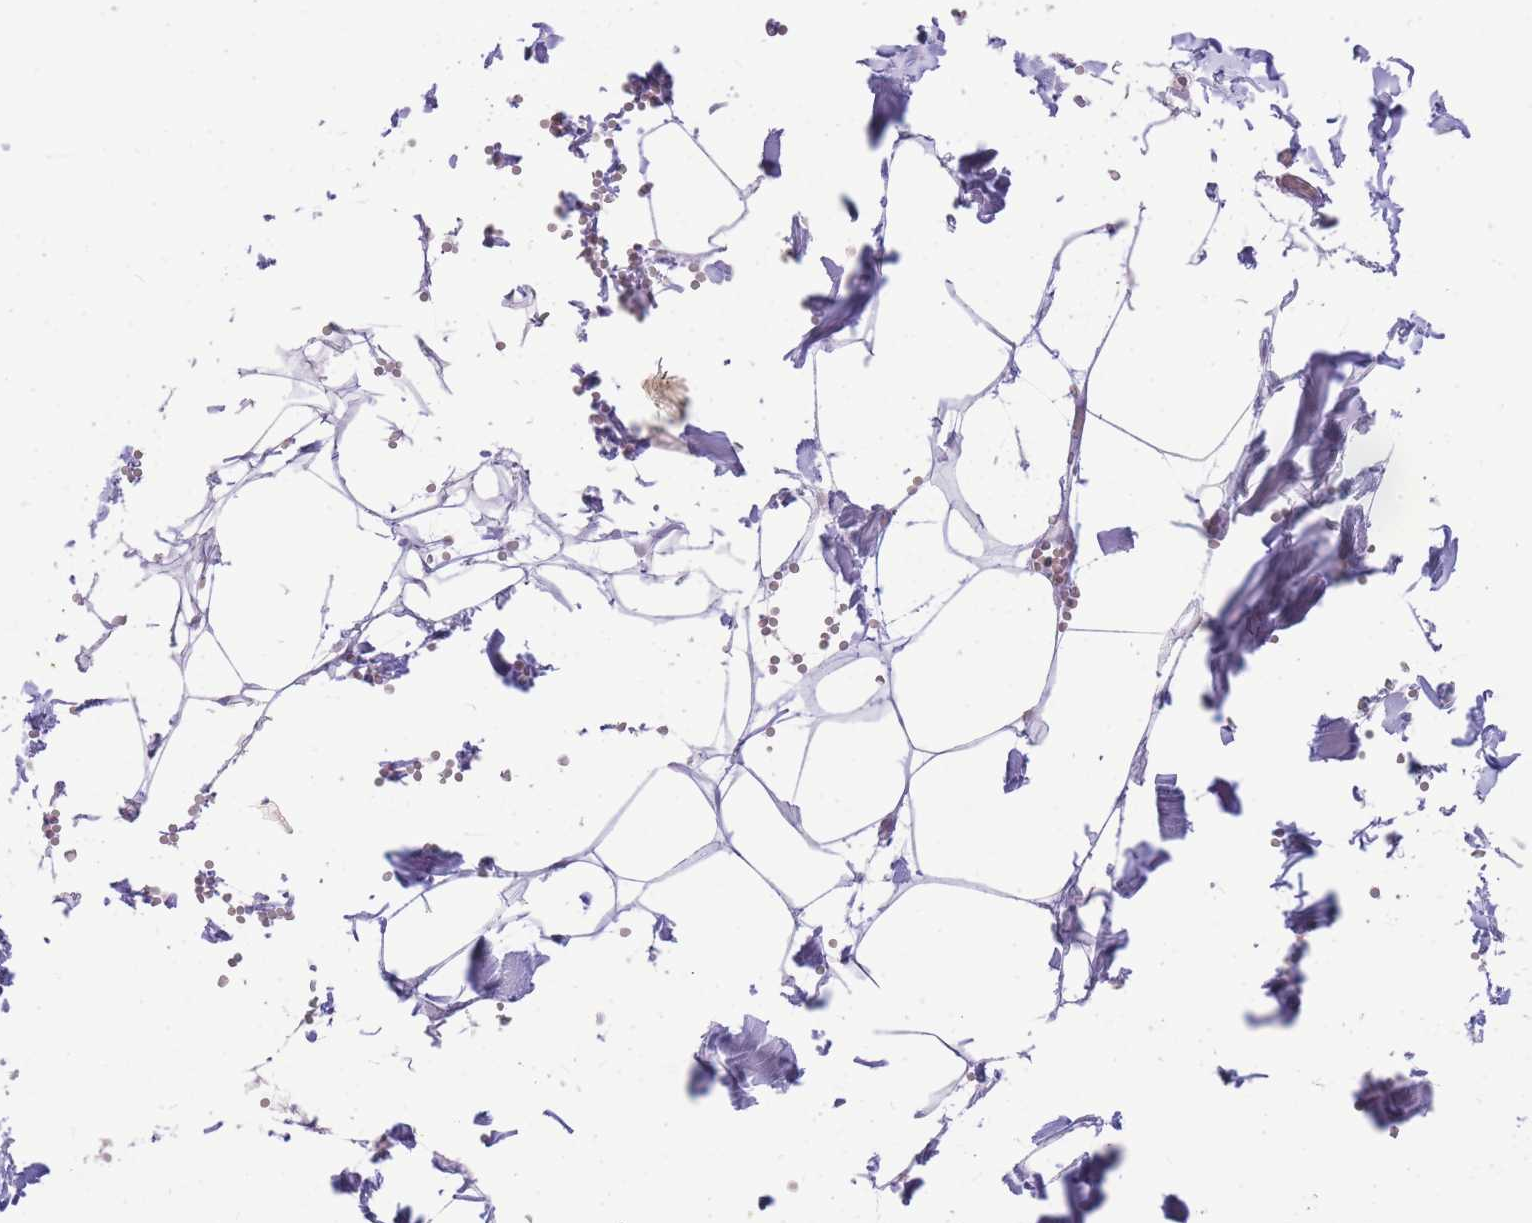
{"staining": {"intensity": "negative", "quantity": "none", "location": "none"}, "tissue": "adipose tissue", "cell_type": "Adipocytes", "image_type": "normal", "snomed": [{"axis": "morphology", "description": "Normal tissue, NOS"}, {"axis": "topography", "description": "Gallbladder"}, {"axis": "topography", "description": "Peripheral nerve tissue"}], "caption": "The immunohistochemistry (IHC) micrograph has no significant positivity in adipocytes of adipose tissue. (Stains: DAB (3,3'-diaminobenzidine) immunohistochemistry (IHC) with hematoxylin counter stain, Microscopy: brightfield microscopy at high magnification).", "gene": "UBXN7", "patient": {"sex": "male", "age": 38}}